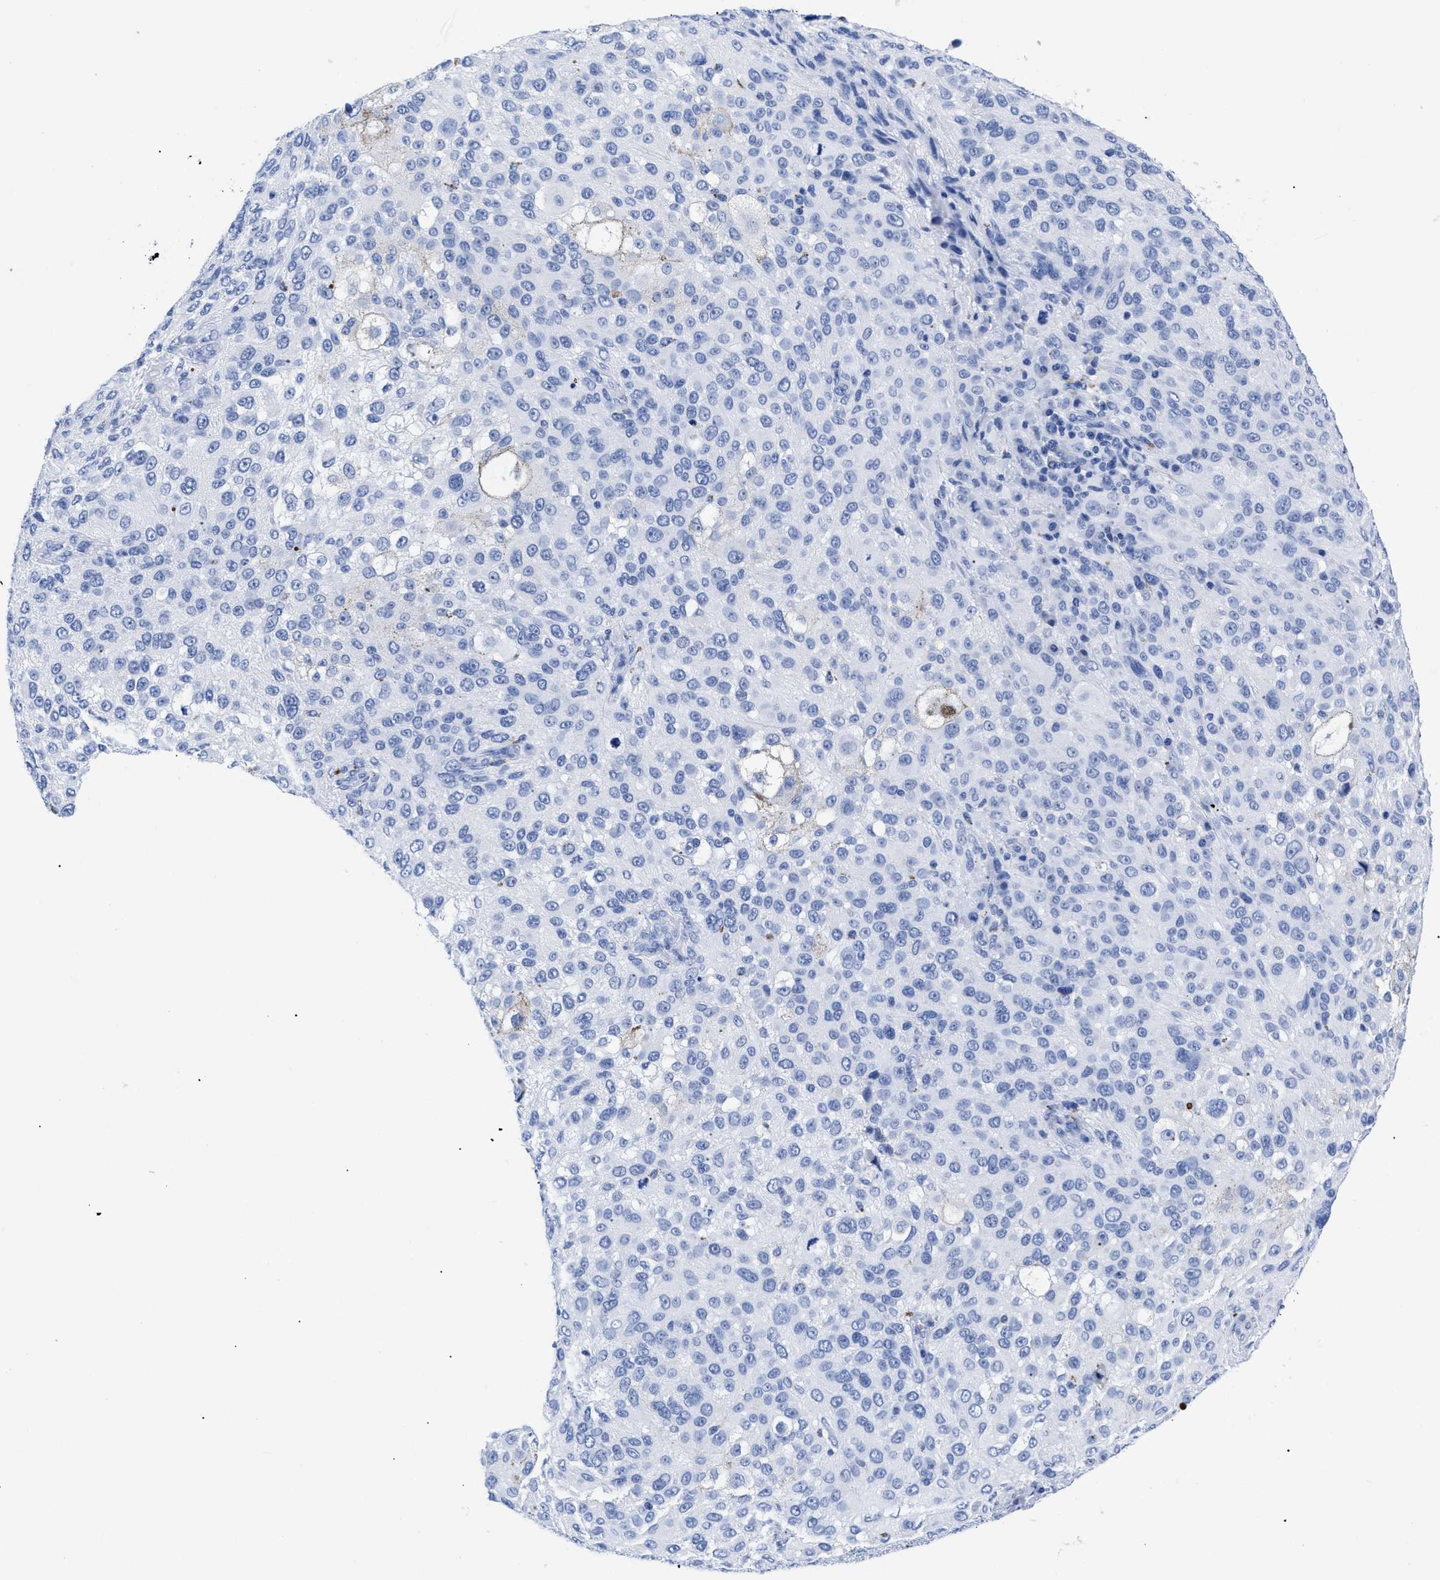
{"staining": {"intensity": "negative", "quantity": "none", "location": "none"}, "tissue": "melanoma", "cell_type": "Tumor cells", "image_type": "cancer", "snomed": [{"axis": "morphology", "description": "Necrosis, NOS"}, {"axis": "morphology", "description": "Malignant melanoma, NOS"}, {"axis": "topography", "description": "Skin"}], "caption": "The image displays no staining of tumor cells in malignant melanoma.", "gene": "TREML1", "patient": {"sex": "female", "age": 87}}